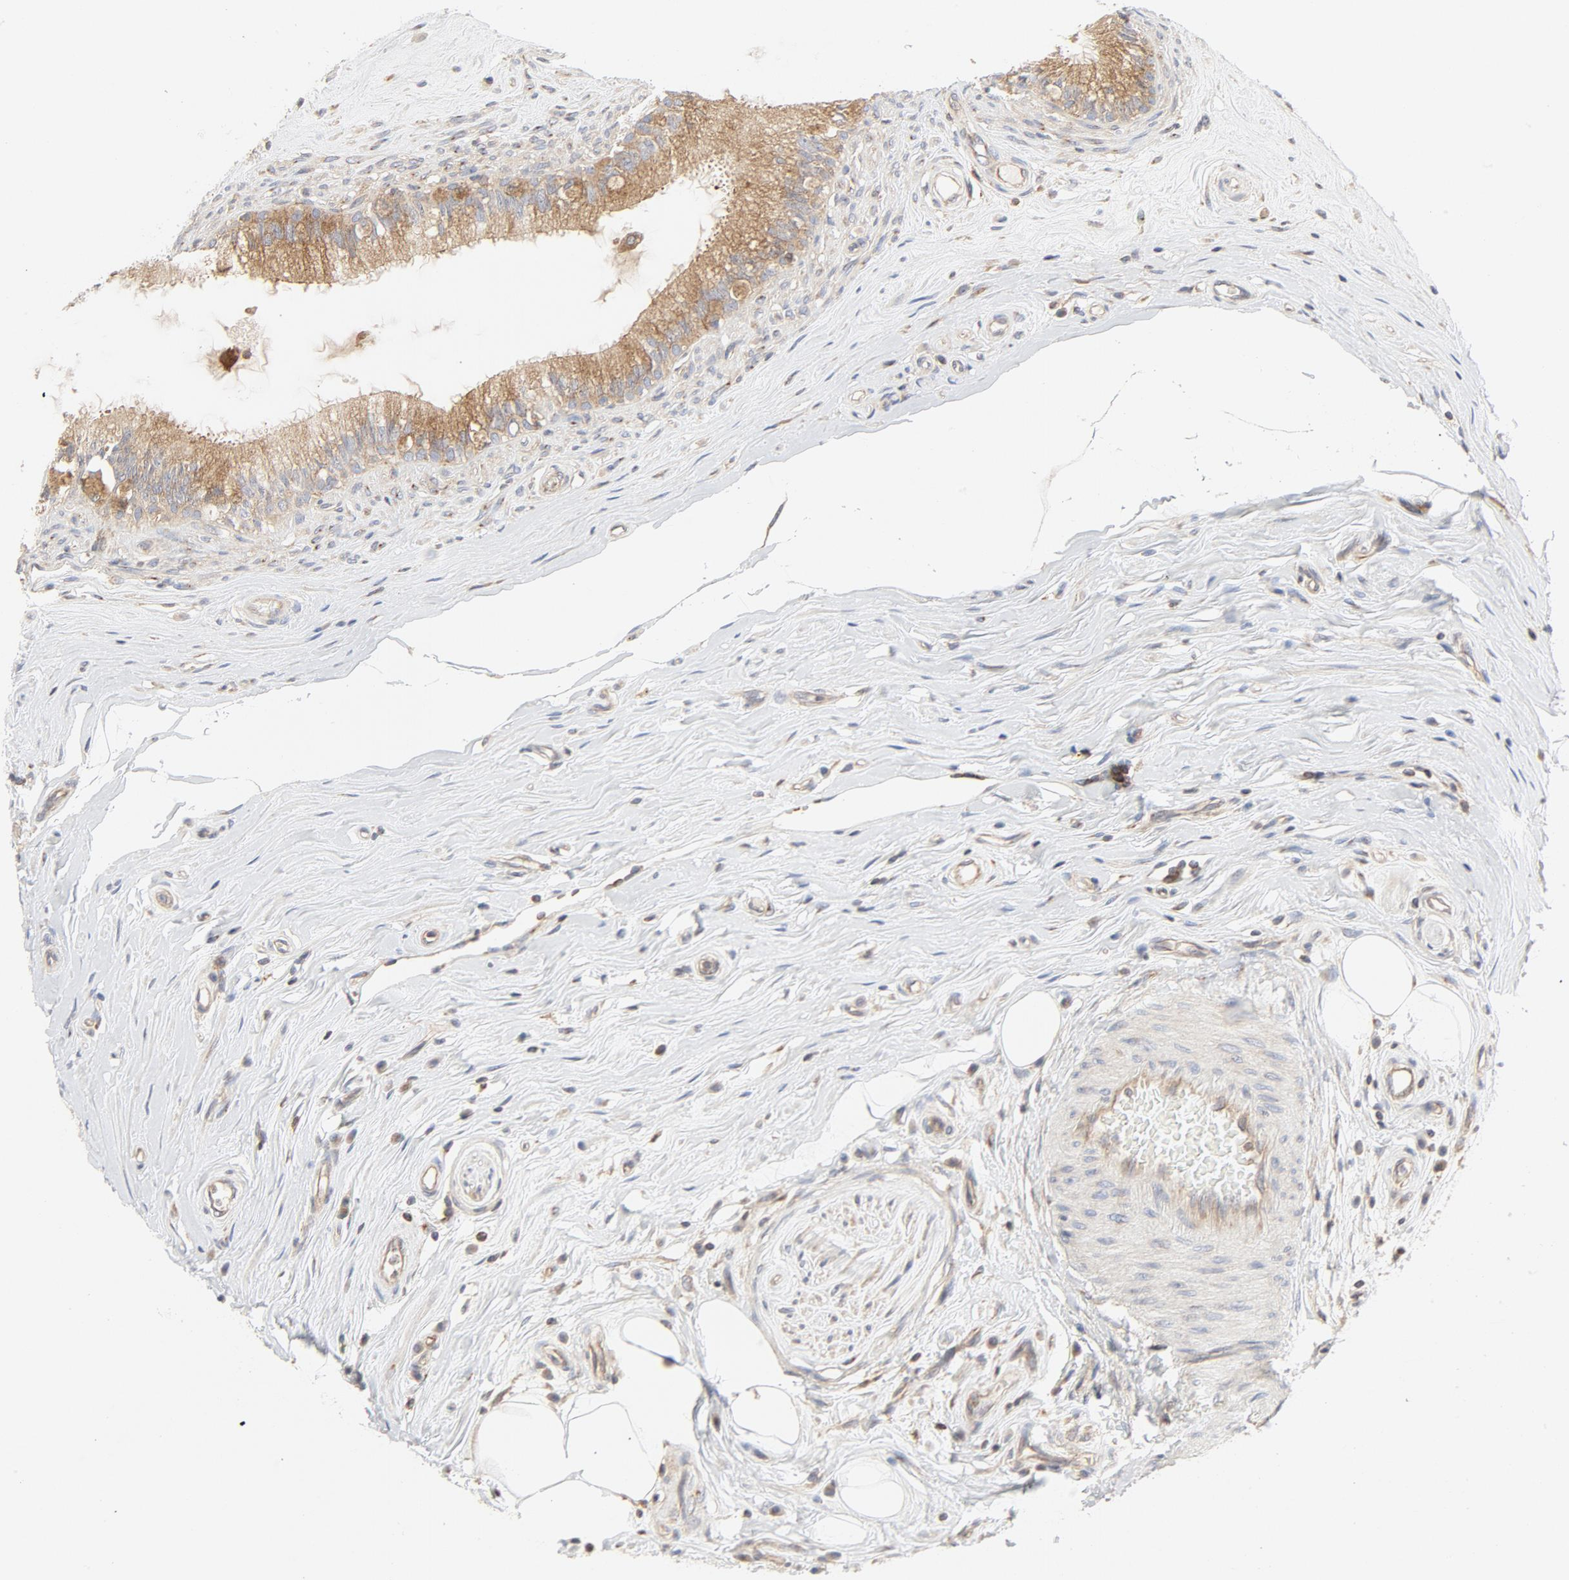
{"staining": {"intensity": "moderate", "quantity": ">75%", "location": "cytoplasmic/membranous"}, "tissue": "epididymis", "cell_type": "Glandular cells", "image_type": "normal", "snomed": [{"axis": "morphology", "description": "Normal tissue, NOS"}, {"axis": "morphology", "description": "Inflammation, NOS"}, {"axis": "topography", "description": "Epididymis"}], "caption": "Immunohistochemical staining of benign human epididymis demonstrates moderate cytoplasmic/membranous protein positivity in approximately >75% of glandular cells. The protein of interest is stained brown, and the nuclei are stained in blue (DAB IHC with brightfield microscopy, high magnification).", "gene": "RABEP1", "patient": {"sex": "male", "age": 84}}